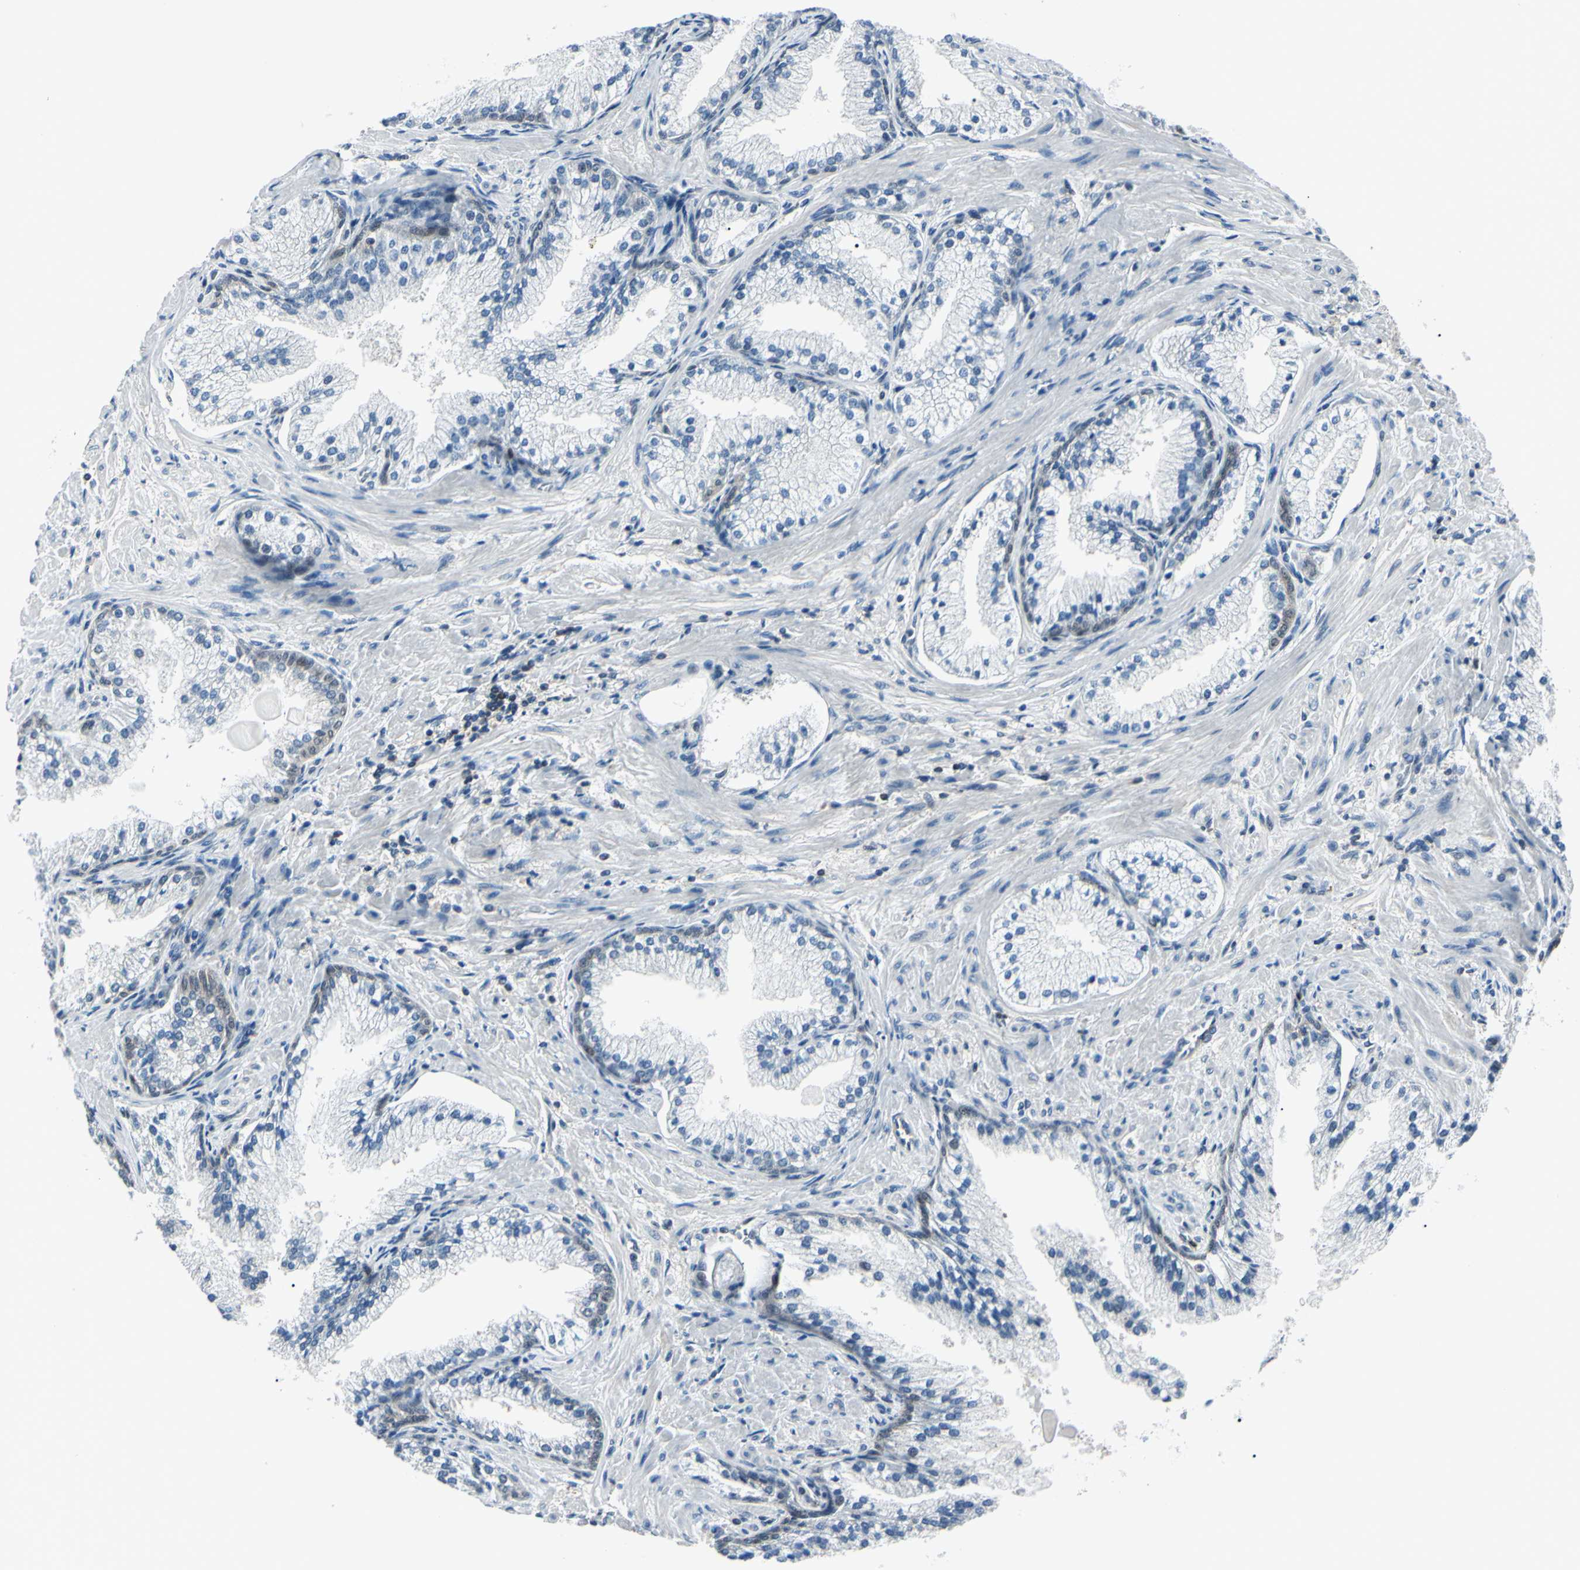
{"staining": {"intensity": "negative", "quantity": "none", "location": "none"}, "tissue": "prostate cancer", "cell_type": "Tumor cells", "image_type": "cancer", "snomed": [{"axis": "morphology", "description": "Adenocarcinoma, High grade"}, {"axis": "topography", "description": "Prostate"}], "caption": "DAB immunohistochemical staining of high-grade adenocarcinoma (prostate) exhibits no significant positivity in tumor cells.", "gene": "PGK1", "patient": {"sex": "male", "age": 58}}